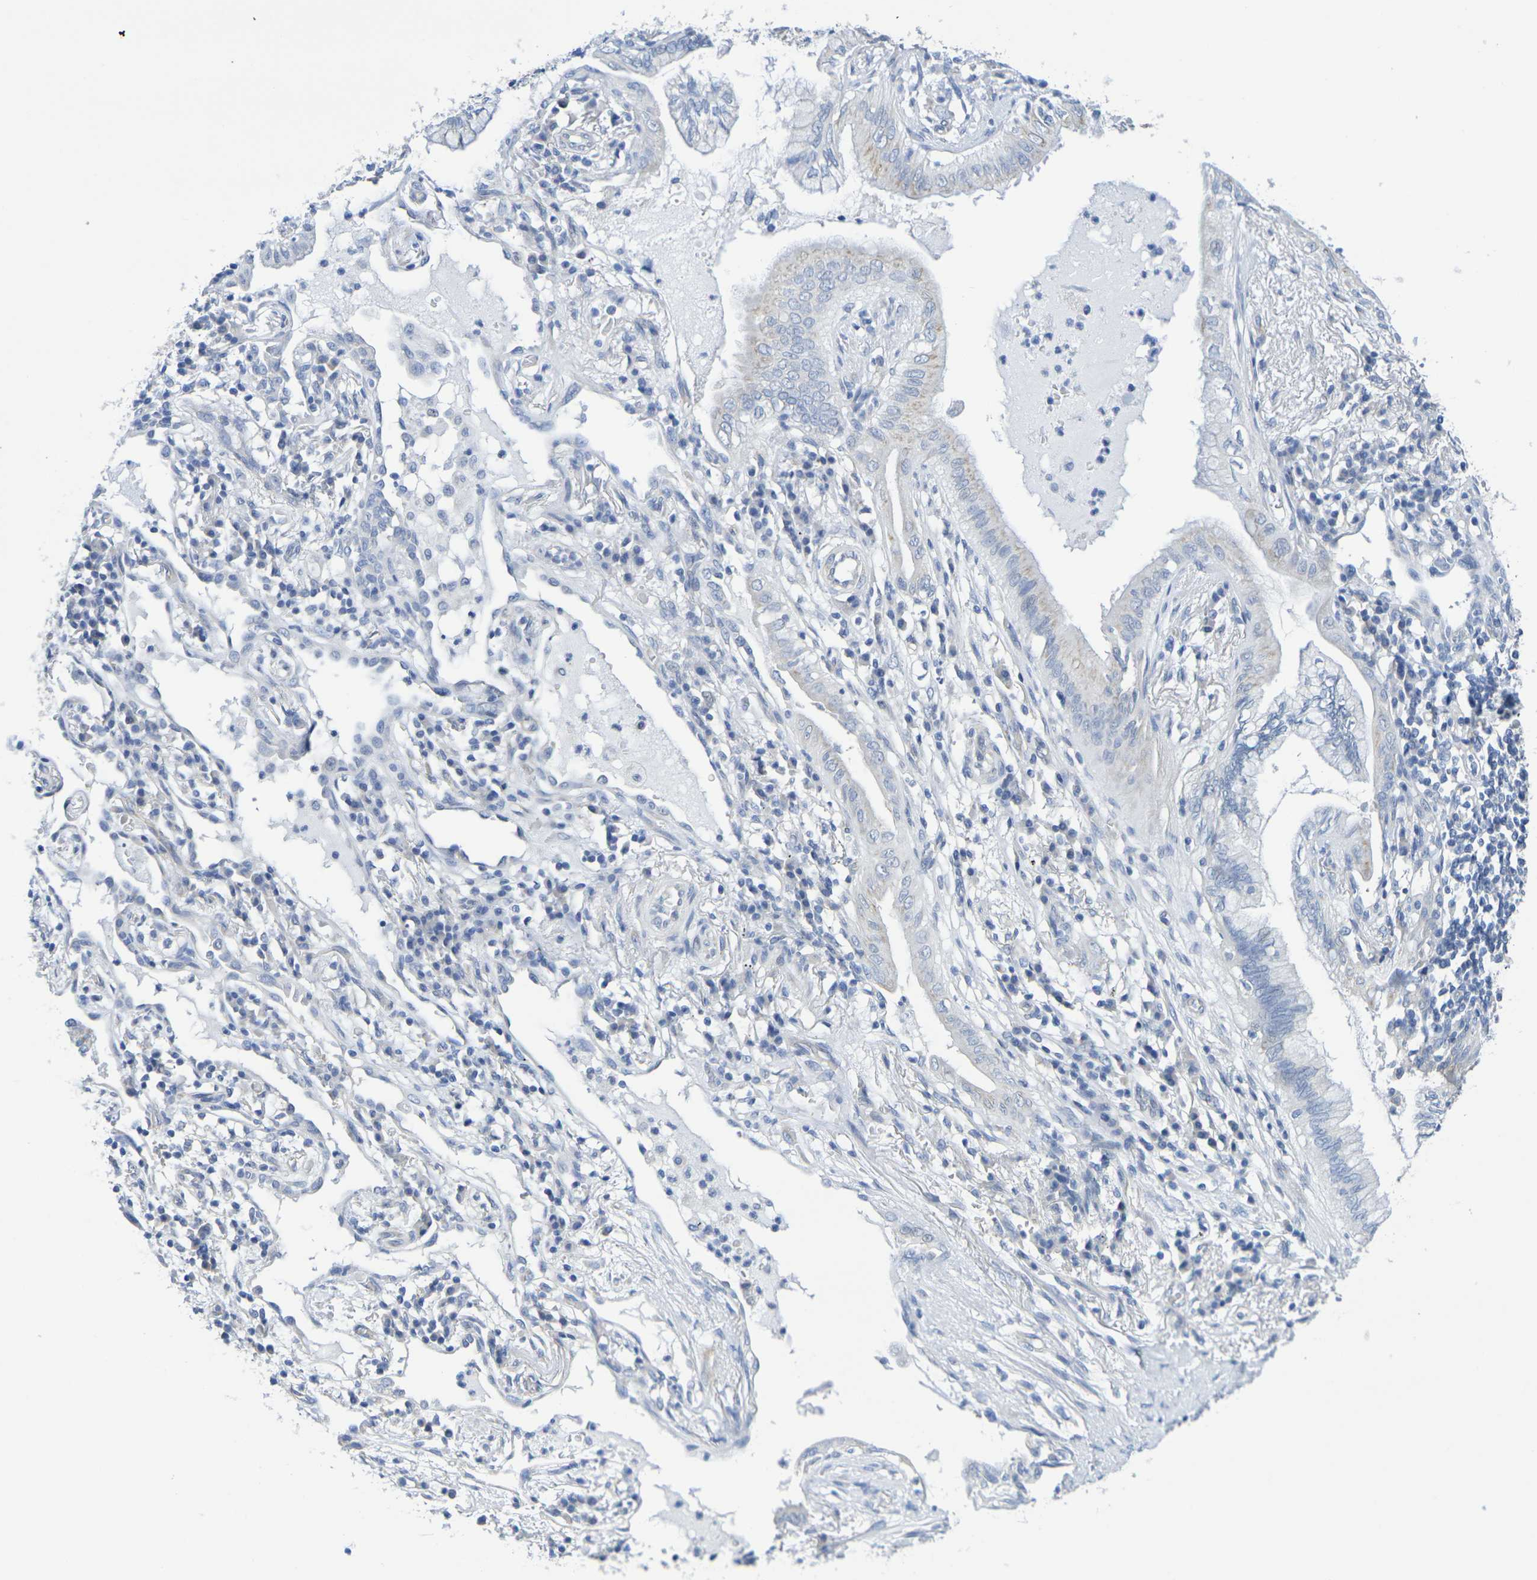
{"staining": {"intensity": "negative", "quantity": "none", "location": "none"}, "tissue": "lung cancer", "cell_type": "Tumor cells", "image_type": "cancer", "snomed": [{"axis": "morphology", "description": "Adenocarcinoma, NOS"}, {"axis": "topography", "description": "Lung"}], "caption": "A photomicrograph of lung cancer stained for a protein exhibits no brown staining in tumor cells. (DAB (3,3'-diaminobenzidine) immunohistochemistry with hematoxylin counter stain).", "gene": "TMCC3", "patient": {"sex": "female", "age": 70}}